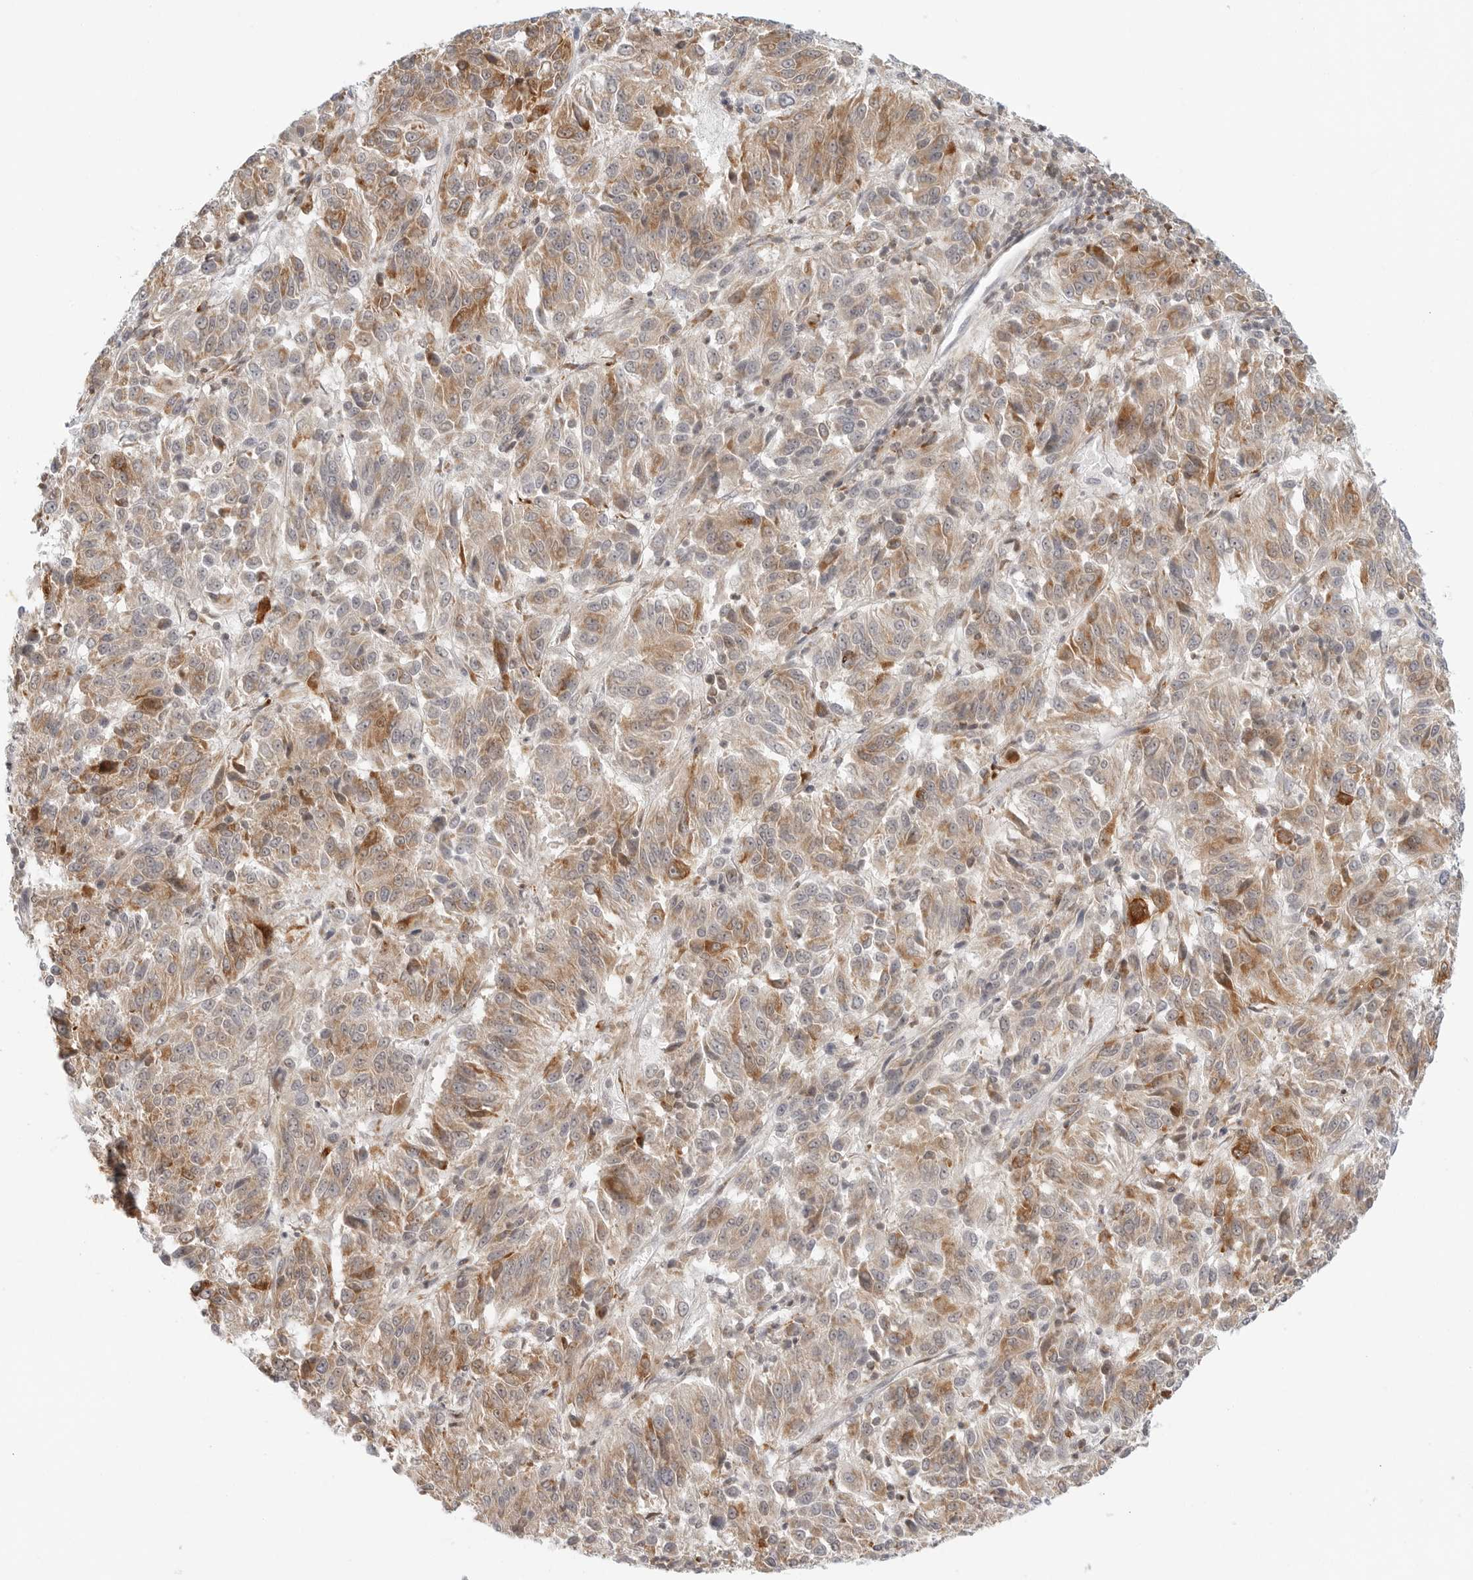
{"staining": {"intensity": "moderate", "quantity": ">75%", "location": "cytoplasmic/membranous"}, "tissue": "melanoma", "cell_type": "Tumor cells", "image_type": "cancer", "snomed": [{"axis": "morphology", "description": "Malignant melanoma, Metastatic site"}, {"axis": "topography", "description": "Lung"}], "caption": "This is a micrograph of immunohistochemistry (IHC) staining of malignant melanoma (metastatic site), which shows moderate staining in the cytoplasmic/membranous of tumor cells.", "gene": "C1QTNF1", "patient": {"sex": "male", "age": 64}}